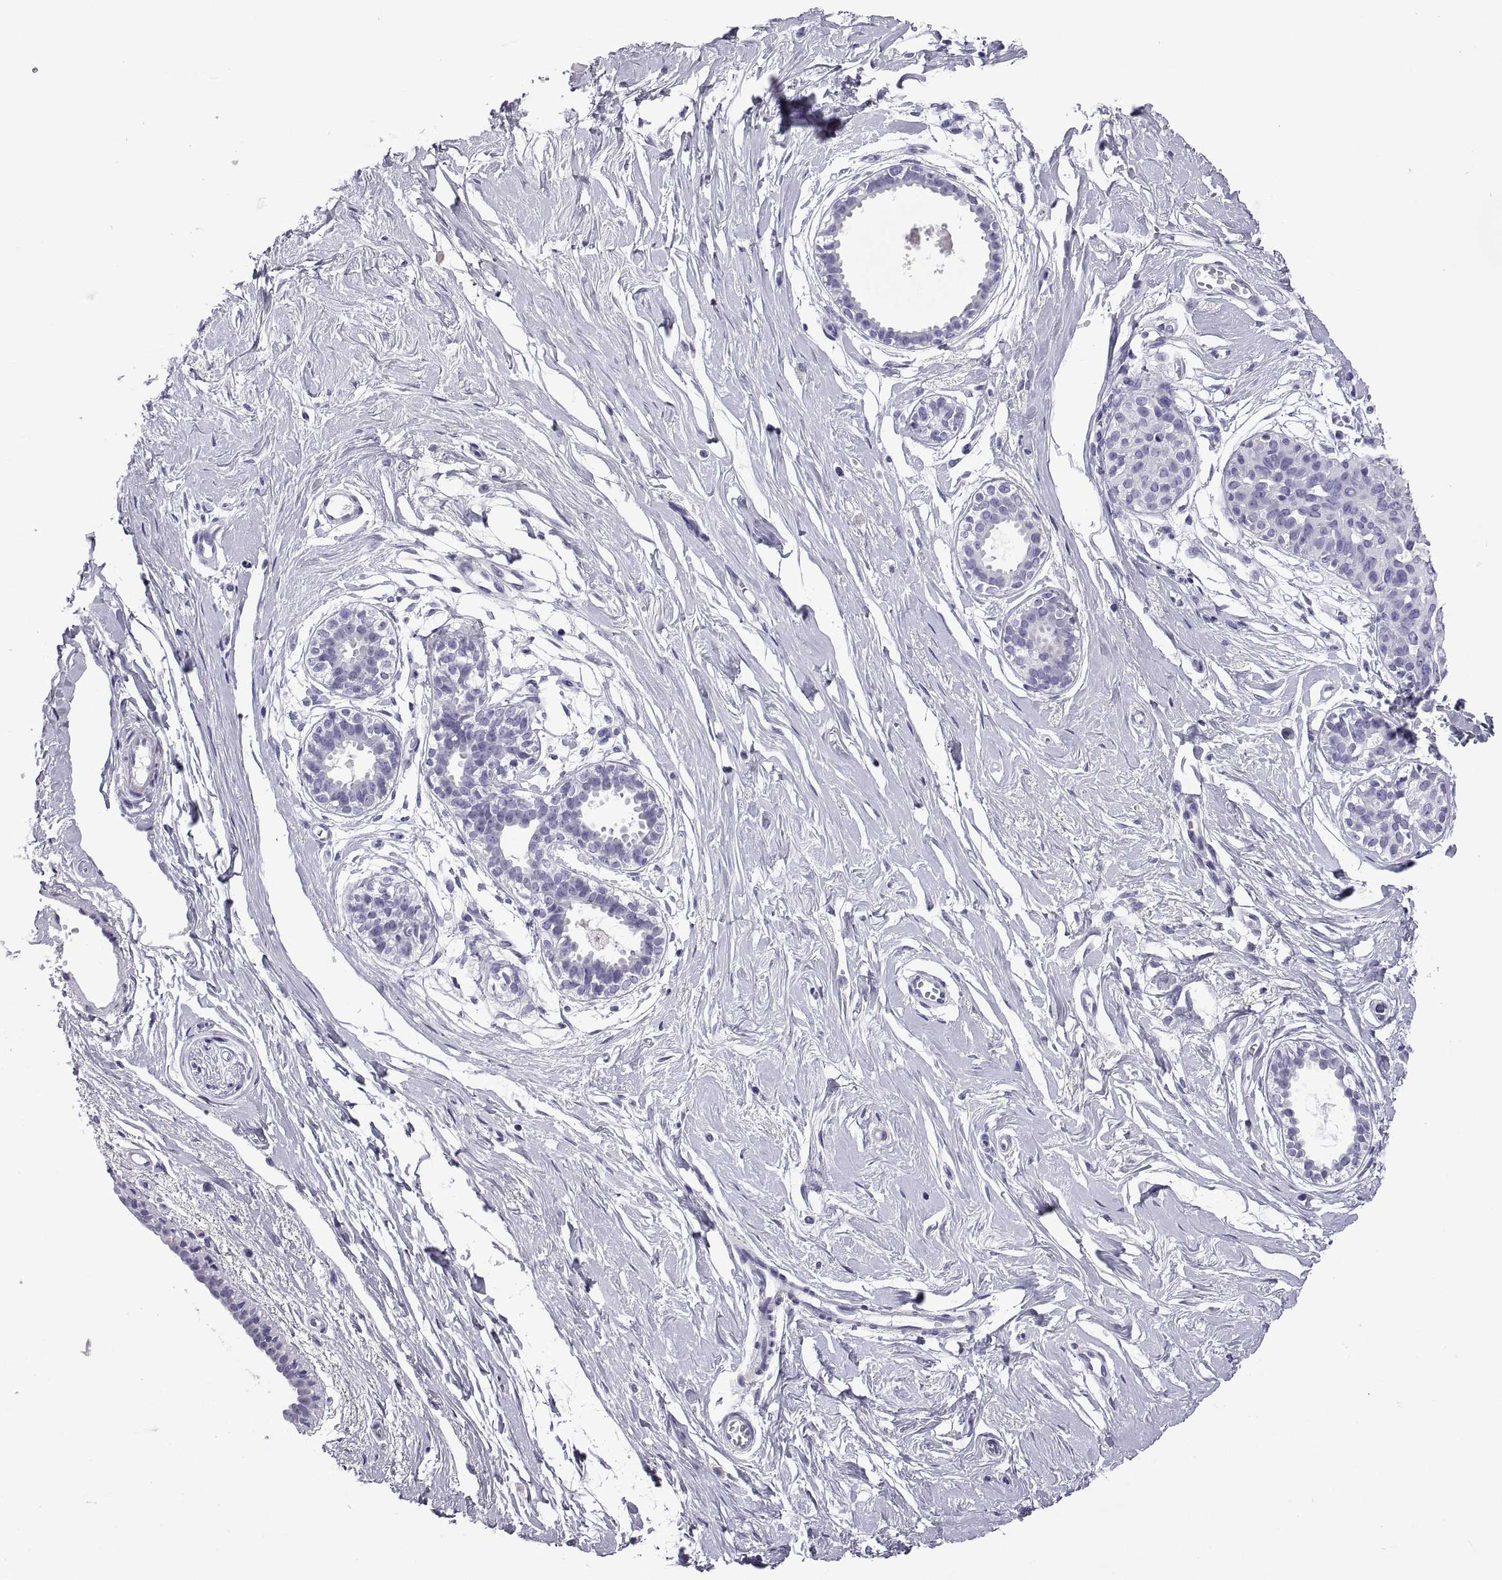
{"staining": {"intensity": "negative", "quantity": "none", "location": "none"}, "tissue": "breast", "cell_type": "Adipocytes", "image_type": "normal", "snomed": [{"axis": "morphology", "description": "Normal tissue, NOS"}, {"axis": "topography", "description": "Breast"}], "caption": "Immunohistochemistry (IHC) of benign breast exhibits no staining in adipocytes.", "gene": "CRISP1", "patient": {"sex": "female", "age": 49}}